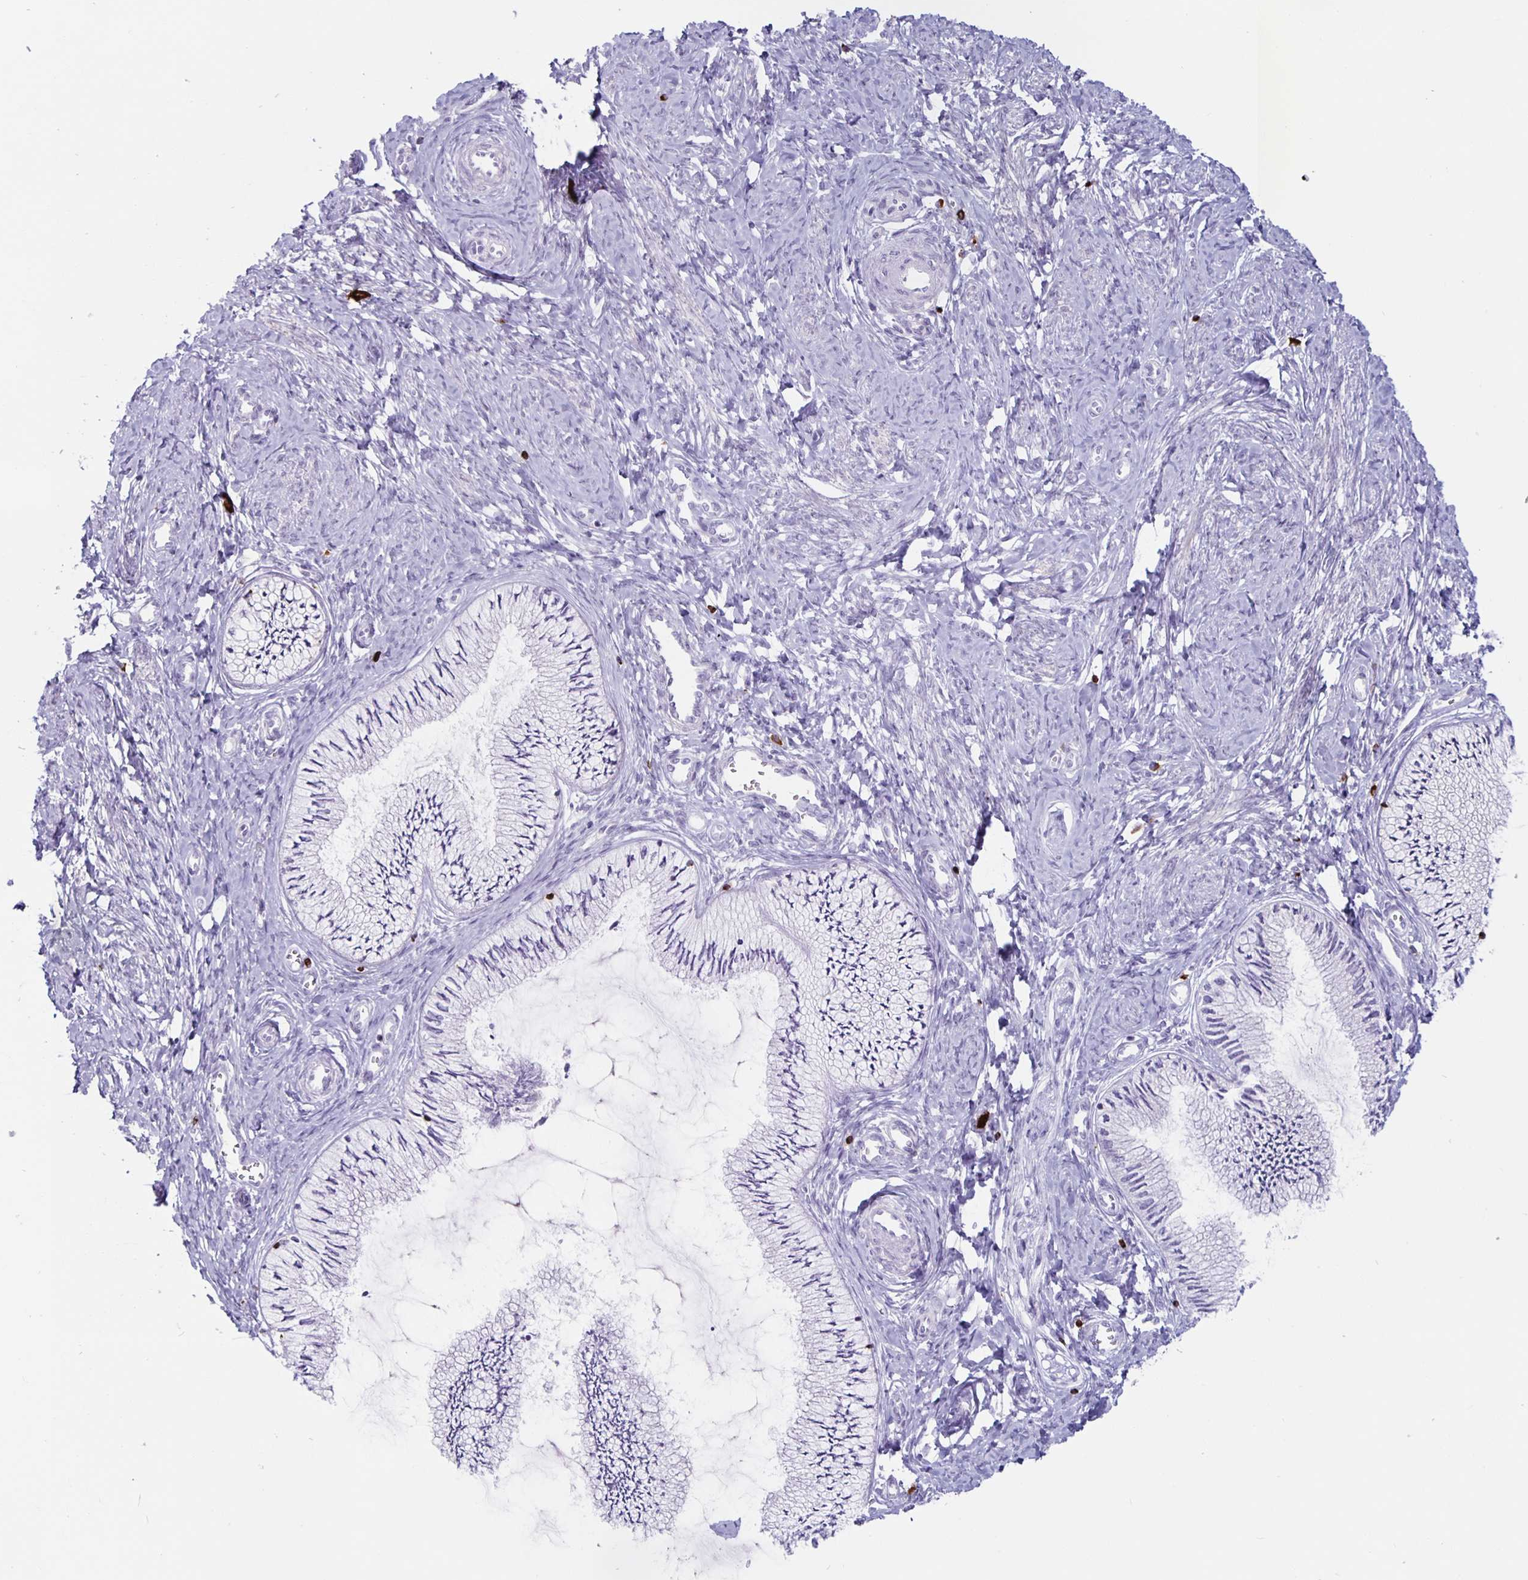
{"staining": {"intensity": "negative", "quantity": "none", "location": "none"}, "tissue": "cervix", "cell_type": "Glandular cells", "image_type": "normal", "snomed": [{"axis": "morphology", "description": "Normal tissue, NOS"}, {"axis": "topography", "description": "Cervix"}], "caption": "IHC image of normal cervix stained for a protein (brown), which demonstrates no expression in glandular cells.", "gene": "GZMK", "patient": {"sex": "female", "age": 24}}